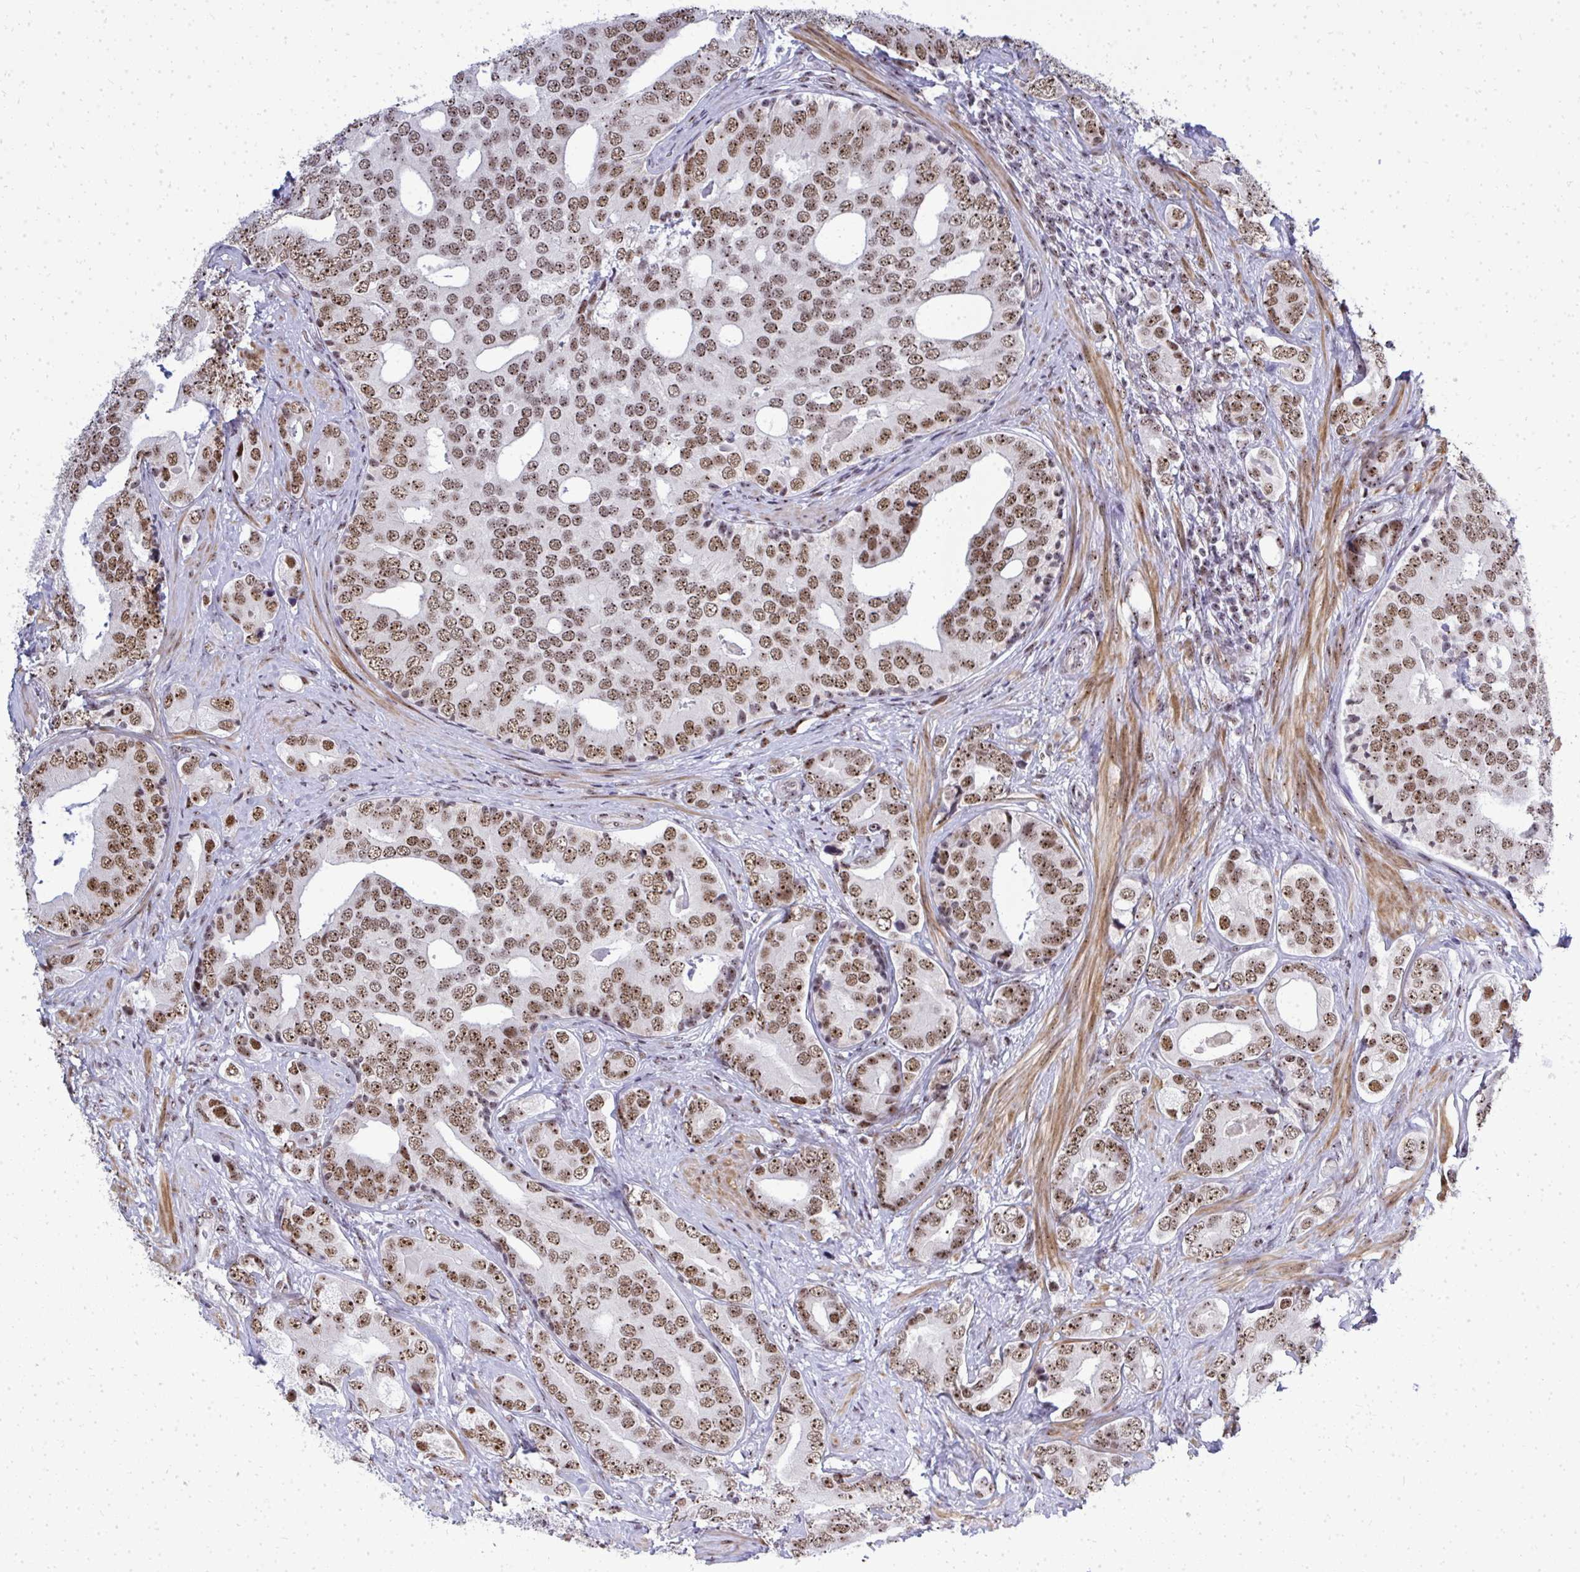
{"staining": {"intensity": "moderate", "quantity": "25%-75%", "location": "nuclear"}, "tissue": "prostate cancer", "cell_type": "Tumor cells", "image_type": "cancer", "snomed": [{"axis": "morphology", "description": "Adenocarcinoma, High grade"}, {"axis": "topography", "description": "Prostate"}], "caption": "This image displays immunohistochemistry (IHC) staining of prostate cancer, with medium moderate nuclear positivity in about 25%-75% of tumor cells.", "gene": "SIRT7", "patient": {"sex": "male", "age": 62}}